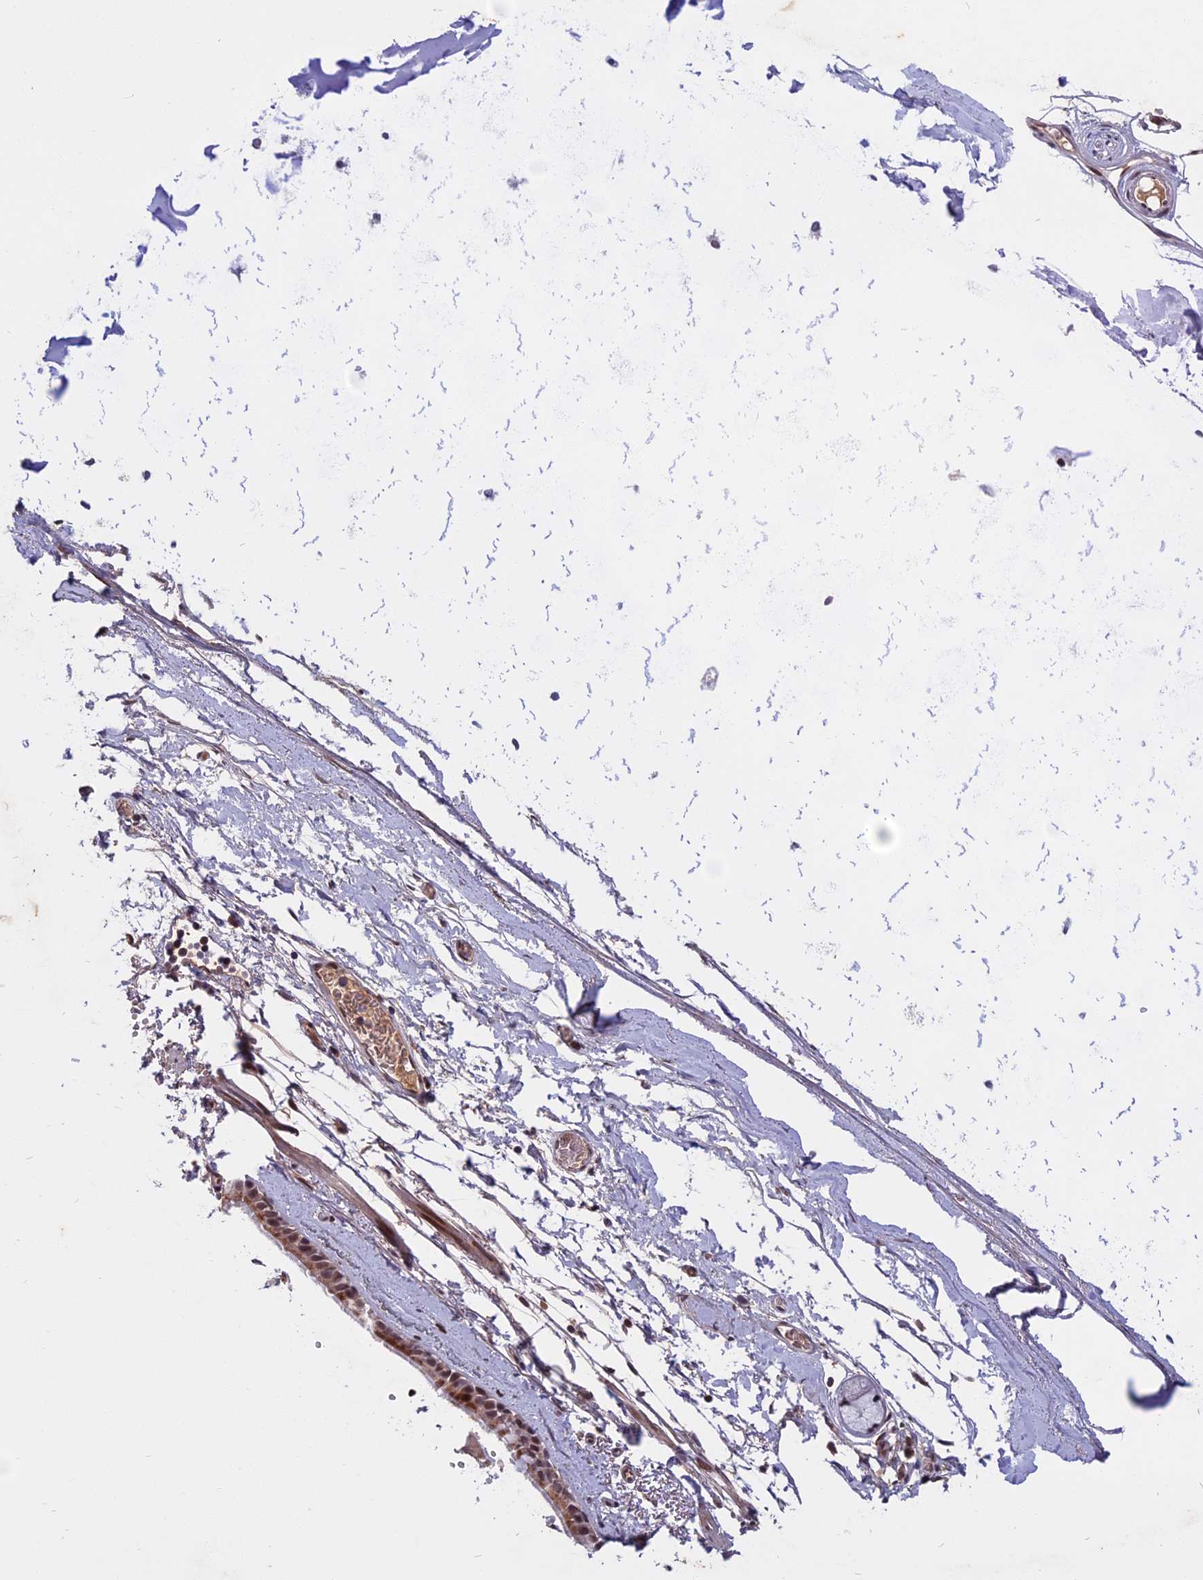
{"staining": {"intensity": "moderate", "quantity": "25%-75%", "location": "cytoplasmic/membranous,nuclear"}, "tissue": "bronchus", "cell_type": "Respiratory epithelial cells", "image_type": "normal", "snomed": [{"axis": "morphology", "description": "Normal tissue, NOS"}, {"axis": "topography", "description": "Cartilage tissue"}], "caption": "An immunohistochemistry (IHC) micrograph of normal tissue is shown. Protein staining in brown highlights moderate cytoplasmic/membranous,nuclear positivity in bronchus within respiratory epithelial cells. (brown staining indicates protein expression, while blue staining denotes nuclei).", "gene": "CDC7", "patient": {"sex": "male", "age": 63}}